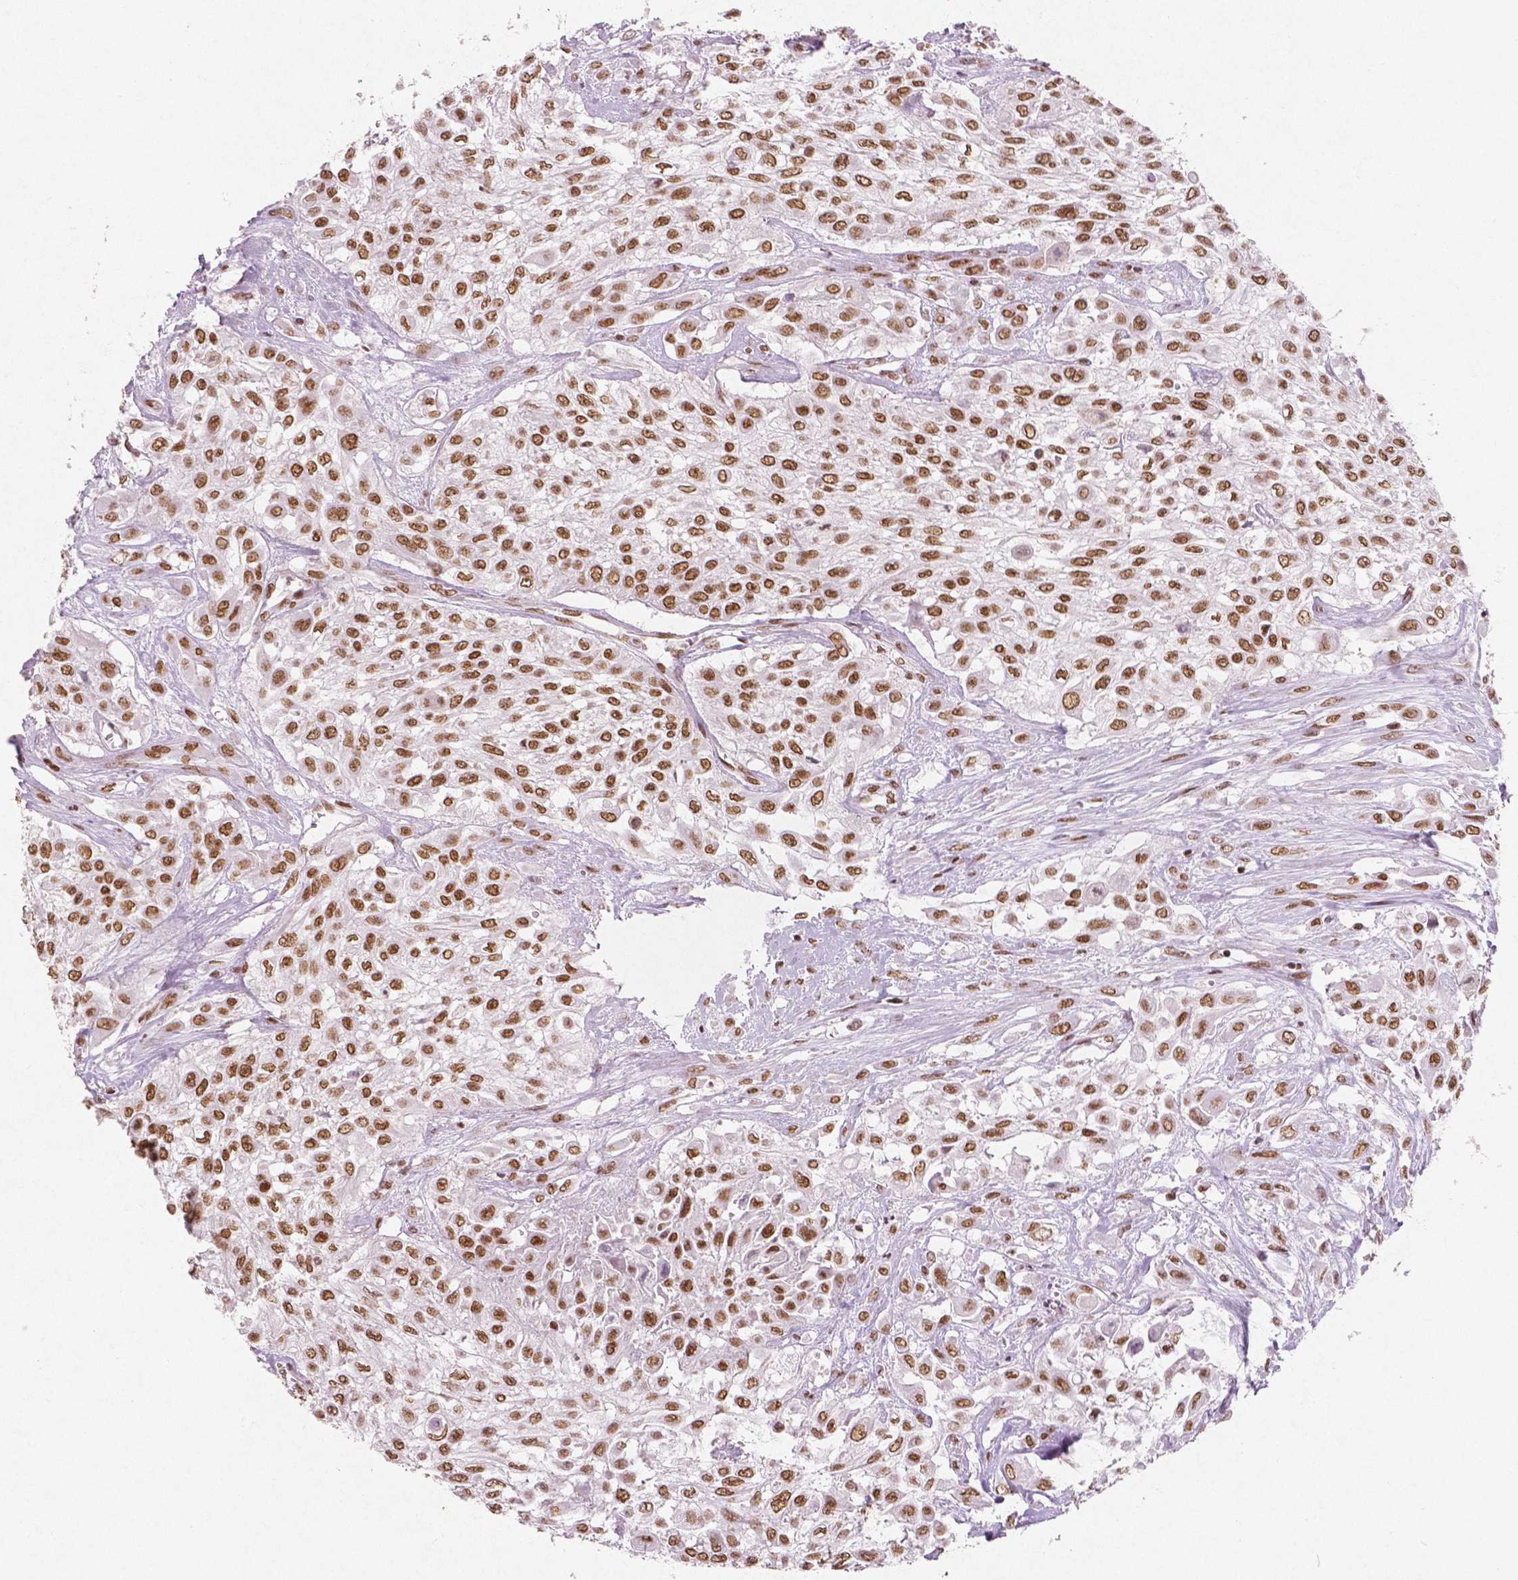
{"staining": {"intensity": "moderate", "quantity": ">75%", "location": "nuclear"}, "tissue": "urothelial cancer", "cell_type": "Tumor cells", "image_type": "cancer", "snomed": [{"axis": "morphology", "description": "Urothelial carcinoma, High grade"}, {"axis": "topography", "description": "Urinary bladder"}], "caption": "High-grade urothelial carcinoma stained with a protein marker demonstrates moderate staining in tumor cells.", "gene": "BRD4", "patient": {"sex": "male", "age": 57}}